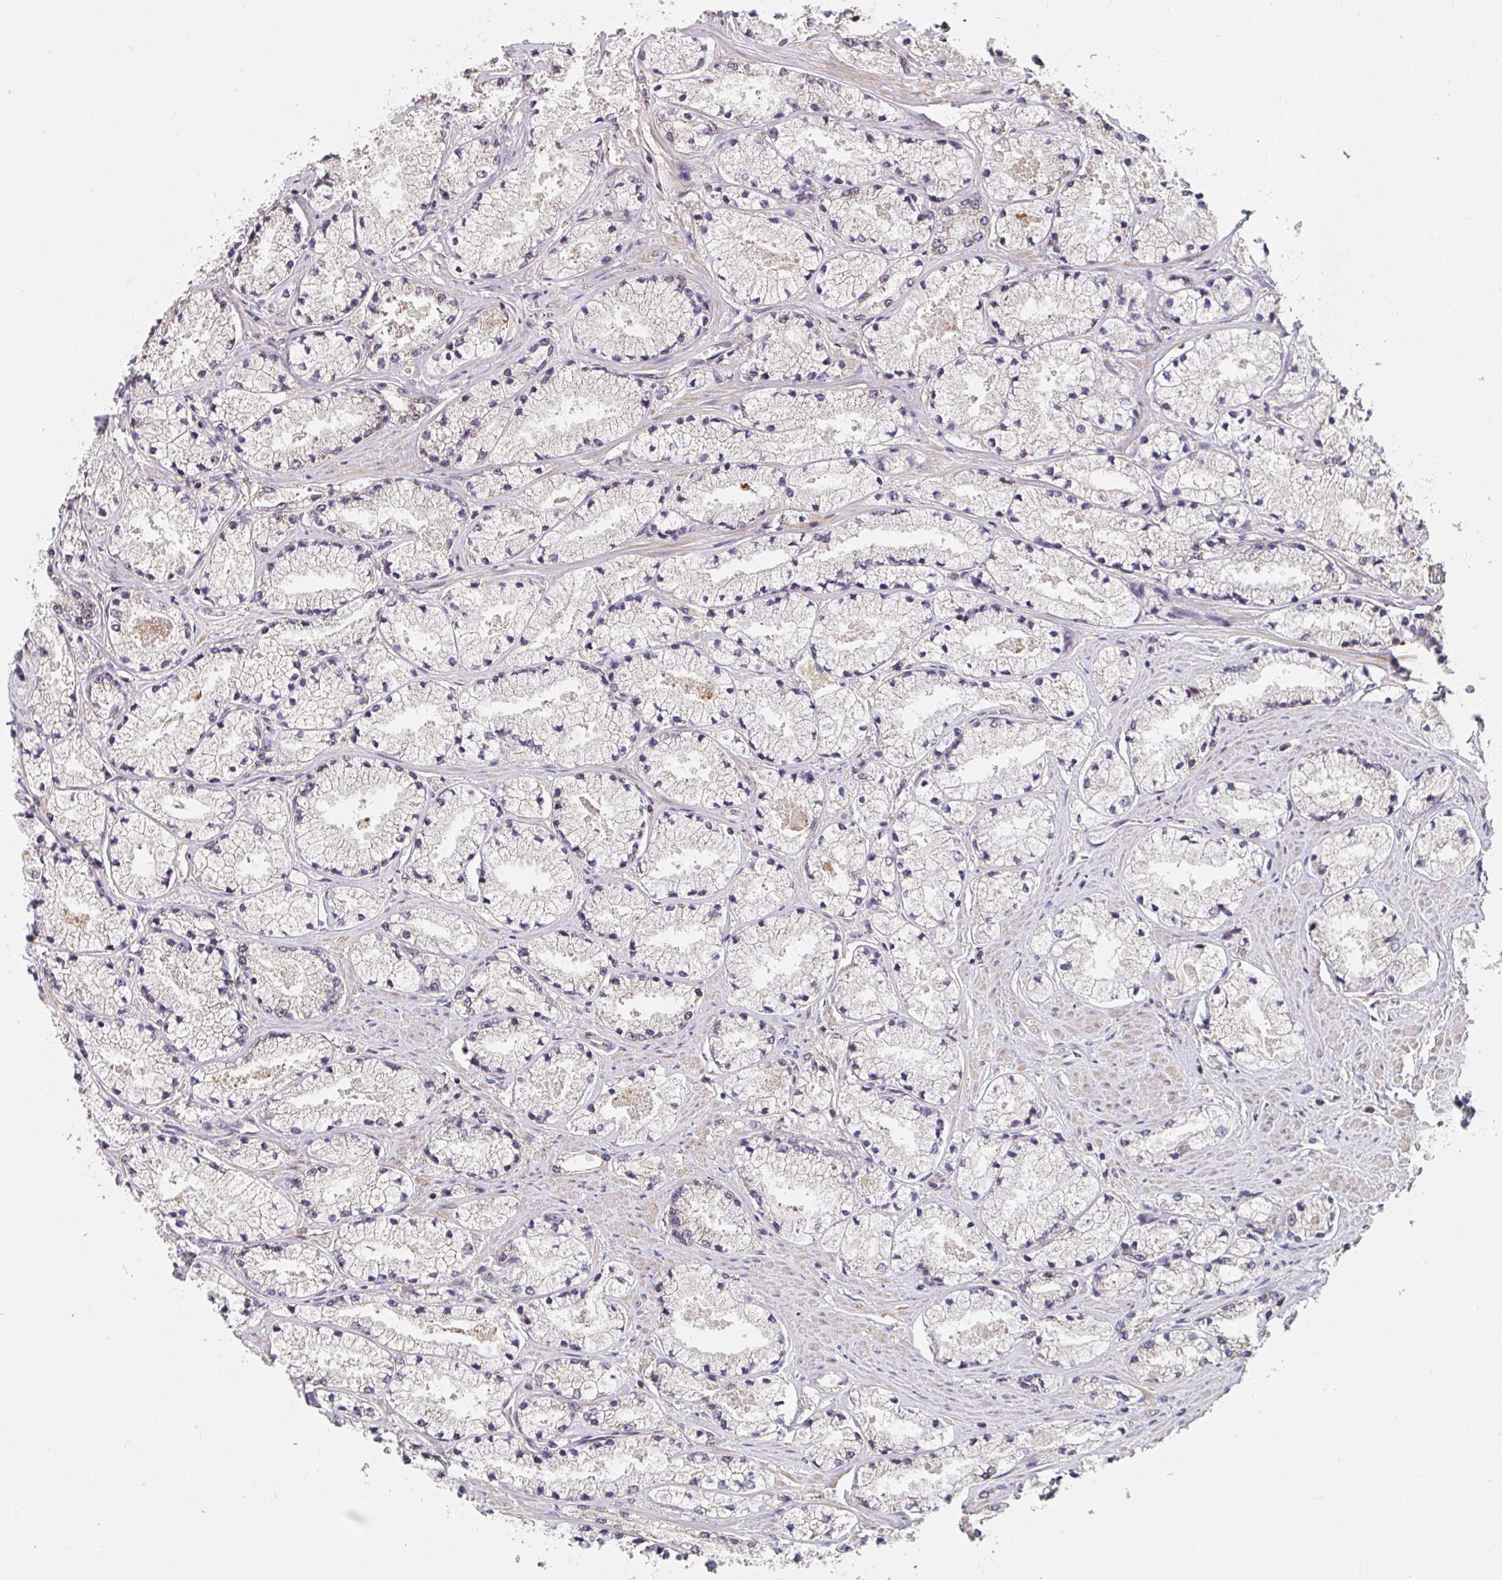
{"staining": {"intensity": "weak", "quantity": "<25%", "location": "cytoplasmic/membranous"}, "tissue": "prostate cancer", "cell_type": "Tumor cells", "image_type": "cancer", "snomed": [{"axis": "morphology", "description": "Adenocarcinoma, High grade"}, {"axis": "topography", "description": "Prostate"}], "caption": "IHC histopathology image of neoplastic tissue: human prostate high-grade adenocarcinoma stained with DAB exhibits no significant protein expression in tumor cells. (Brightfield microscopy of DAB (3,3'-diaminobenzidine) immunohistochemistry at high magnification).", "gene": "RANGRF", "patient": {"sex": "male", "age": 63}}